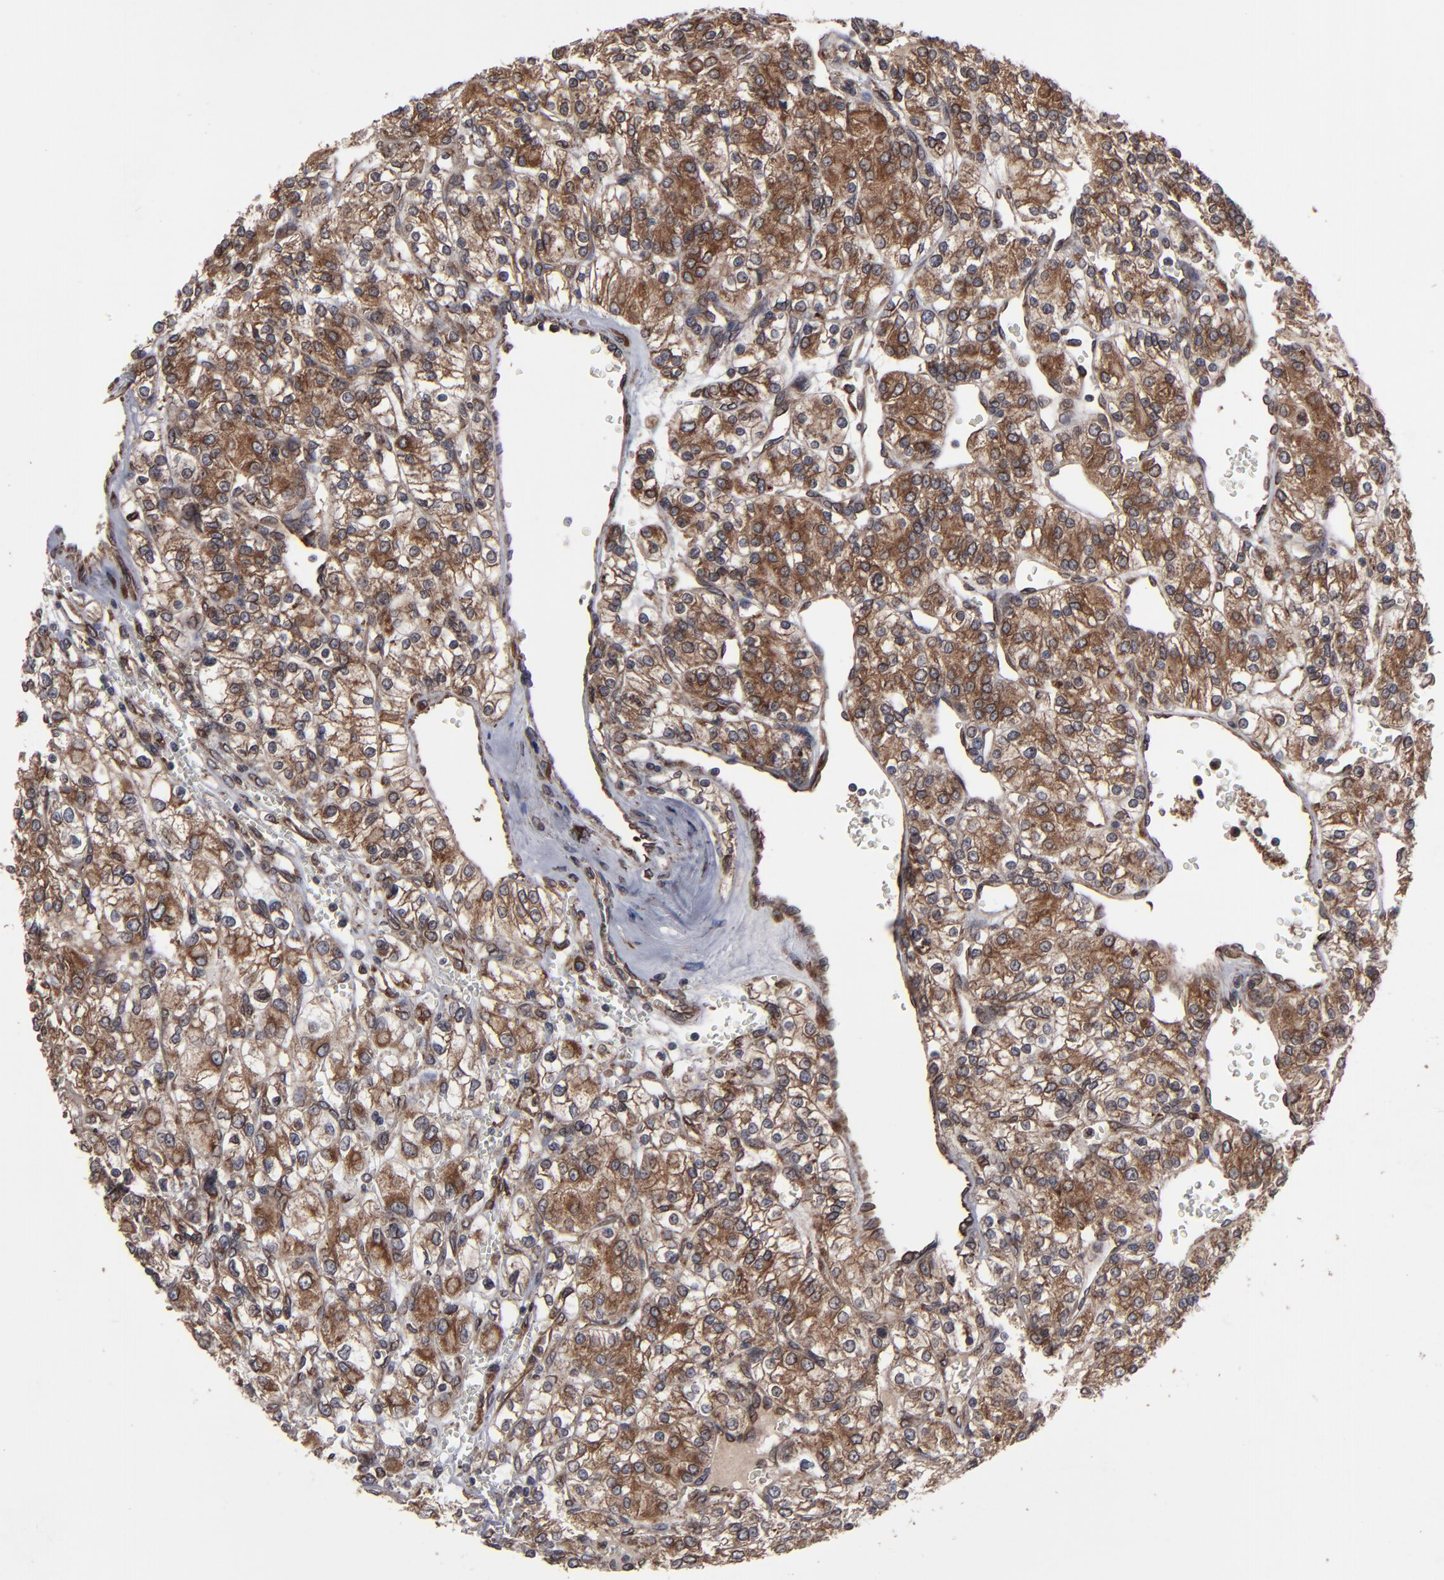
{"staining": {"intensity": "moderate", "quantity": ">75%", "location": "cytoplasmic/membranous"}, "tissue": "renal cancer", "cell_type": "Tumor cells", "image_type": "cancer", "snomed": [{"axis": "morphology", "description": "Adenocarcinoma, NOS"}, {"axis": "topography", "description": "Kidney"}], "caption": "Protein staining displays moderate cytoplasmic/membranous expression in about >75% of tumor cells in renal adenocarcinoma. Nuclei are stained in blue.", "gene": "CNIH1", "patient": {"sex": "female", "age": 62}}